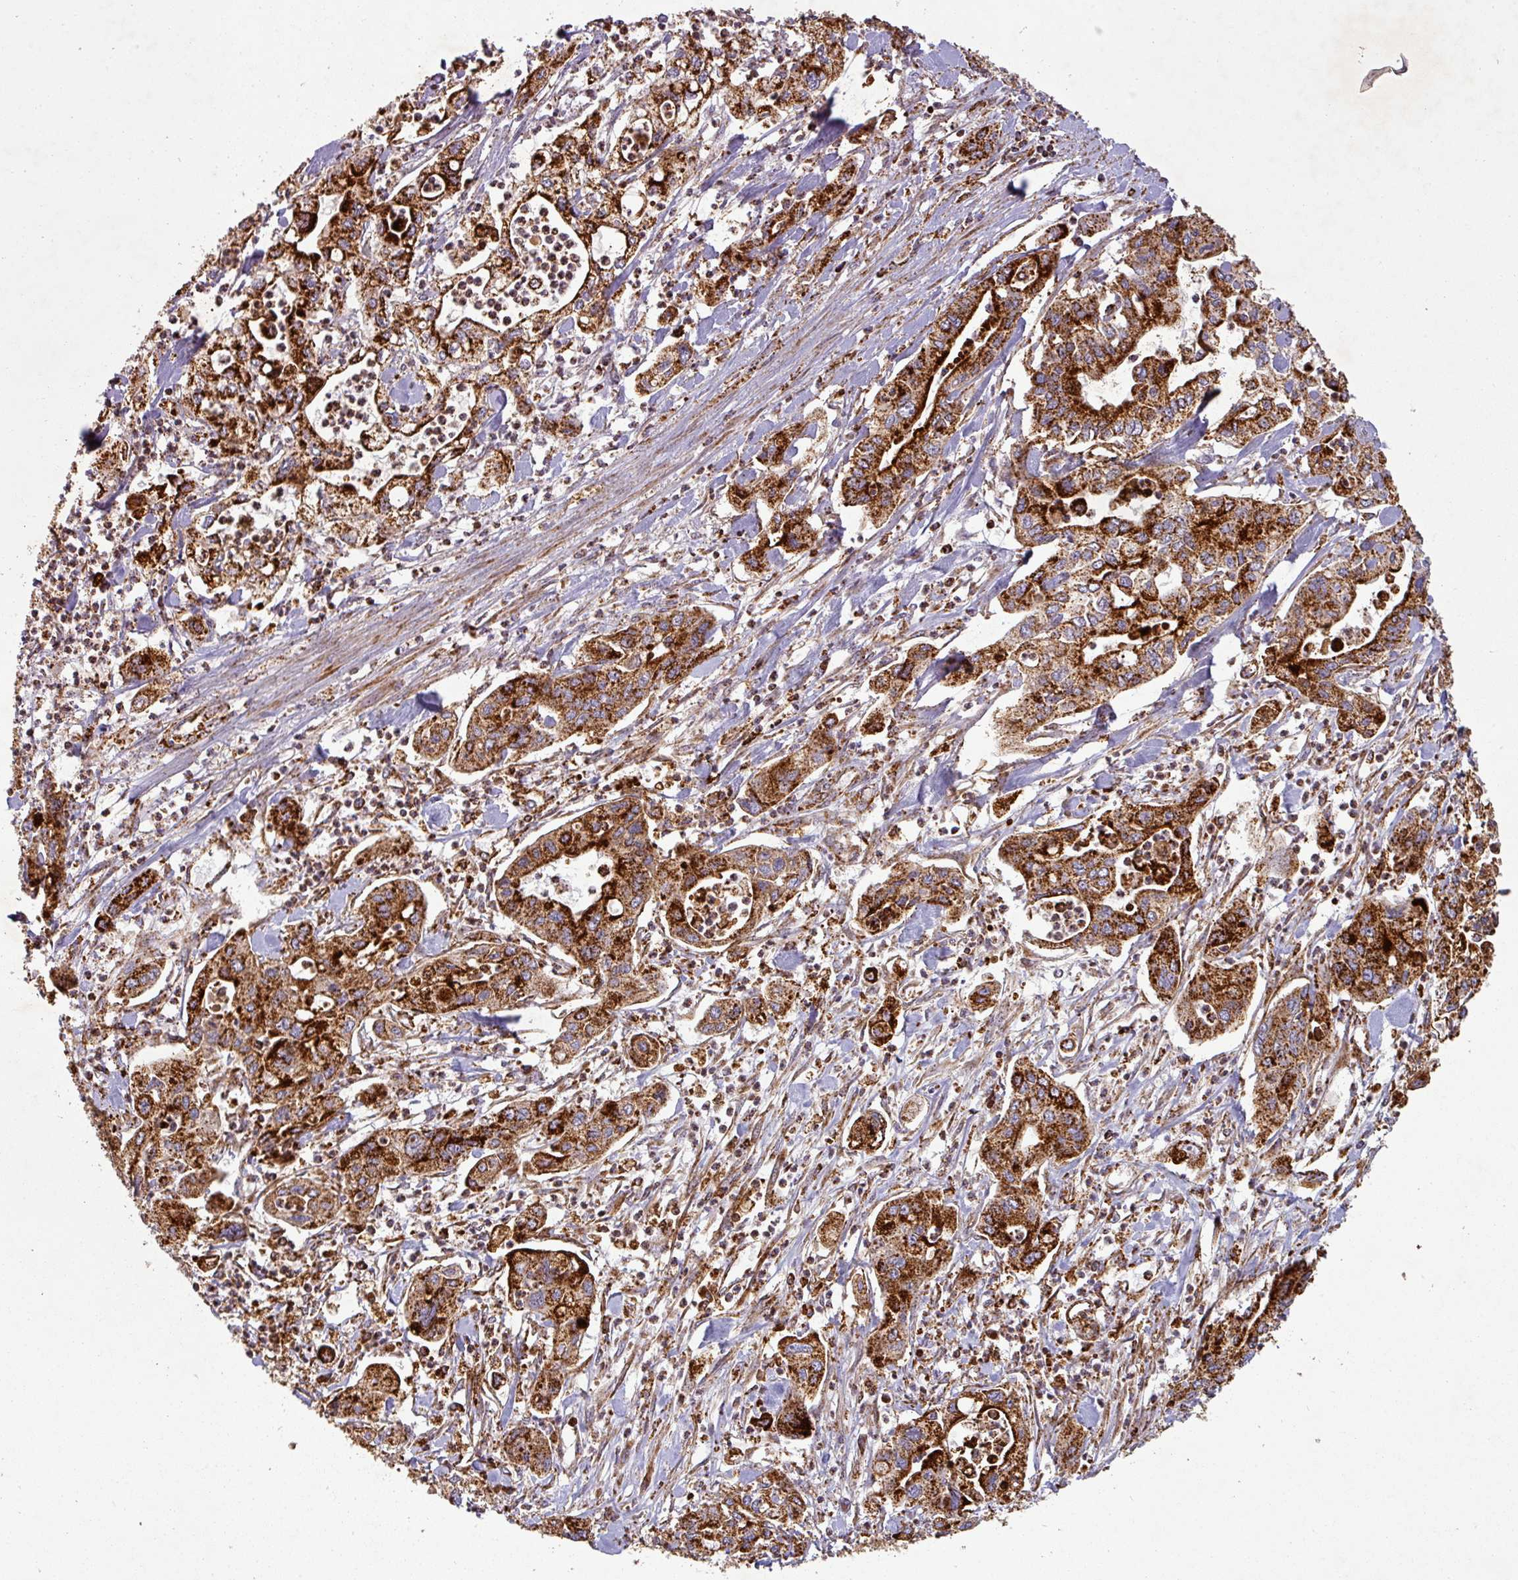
{"staining": {"intensity": "strong", "quantity": ">75%", "location": "cytoplasmic/membranous"}, "tissue": "pancreatic cancer", "cell_type": "Tumor cells", "image_type": "cancer", "snomed": [{"axis": "morphology", "description": "Adenocarcinoma, NOS"}, {"axis": "topography", "description": "Pancreas"}], "caption": "Immunohistochemistry (IHC) of human pancreatic adenocarcinoma demonstrates high levels of strong cytoplasmic/membranous staining in approximately >75% of tumor cells. The staining was performed using DAB to visualize the protein expression in brown, while the nuclei were stained in blue with hematoxylin (Magnification: 20x).", "gene": "GPD2", "patient": {"sex": "male", "age": 62}}